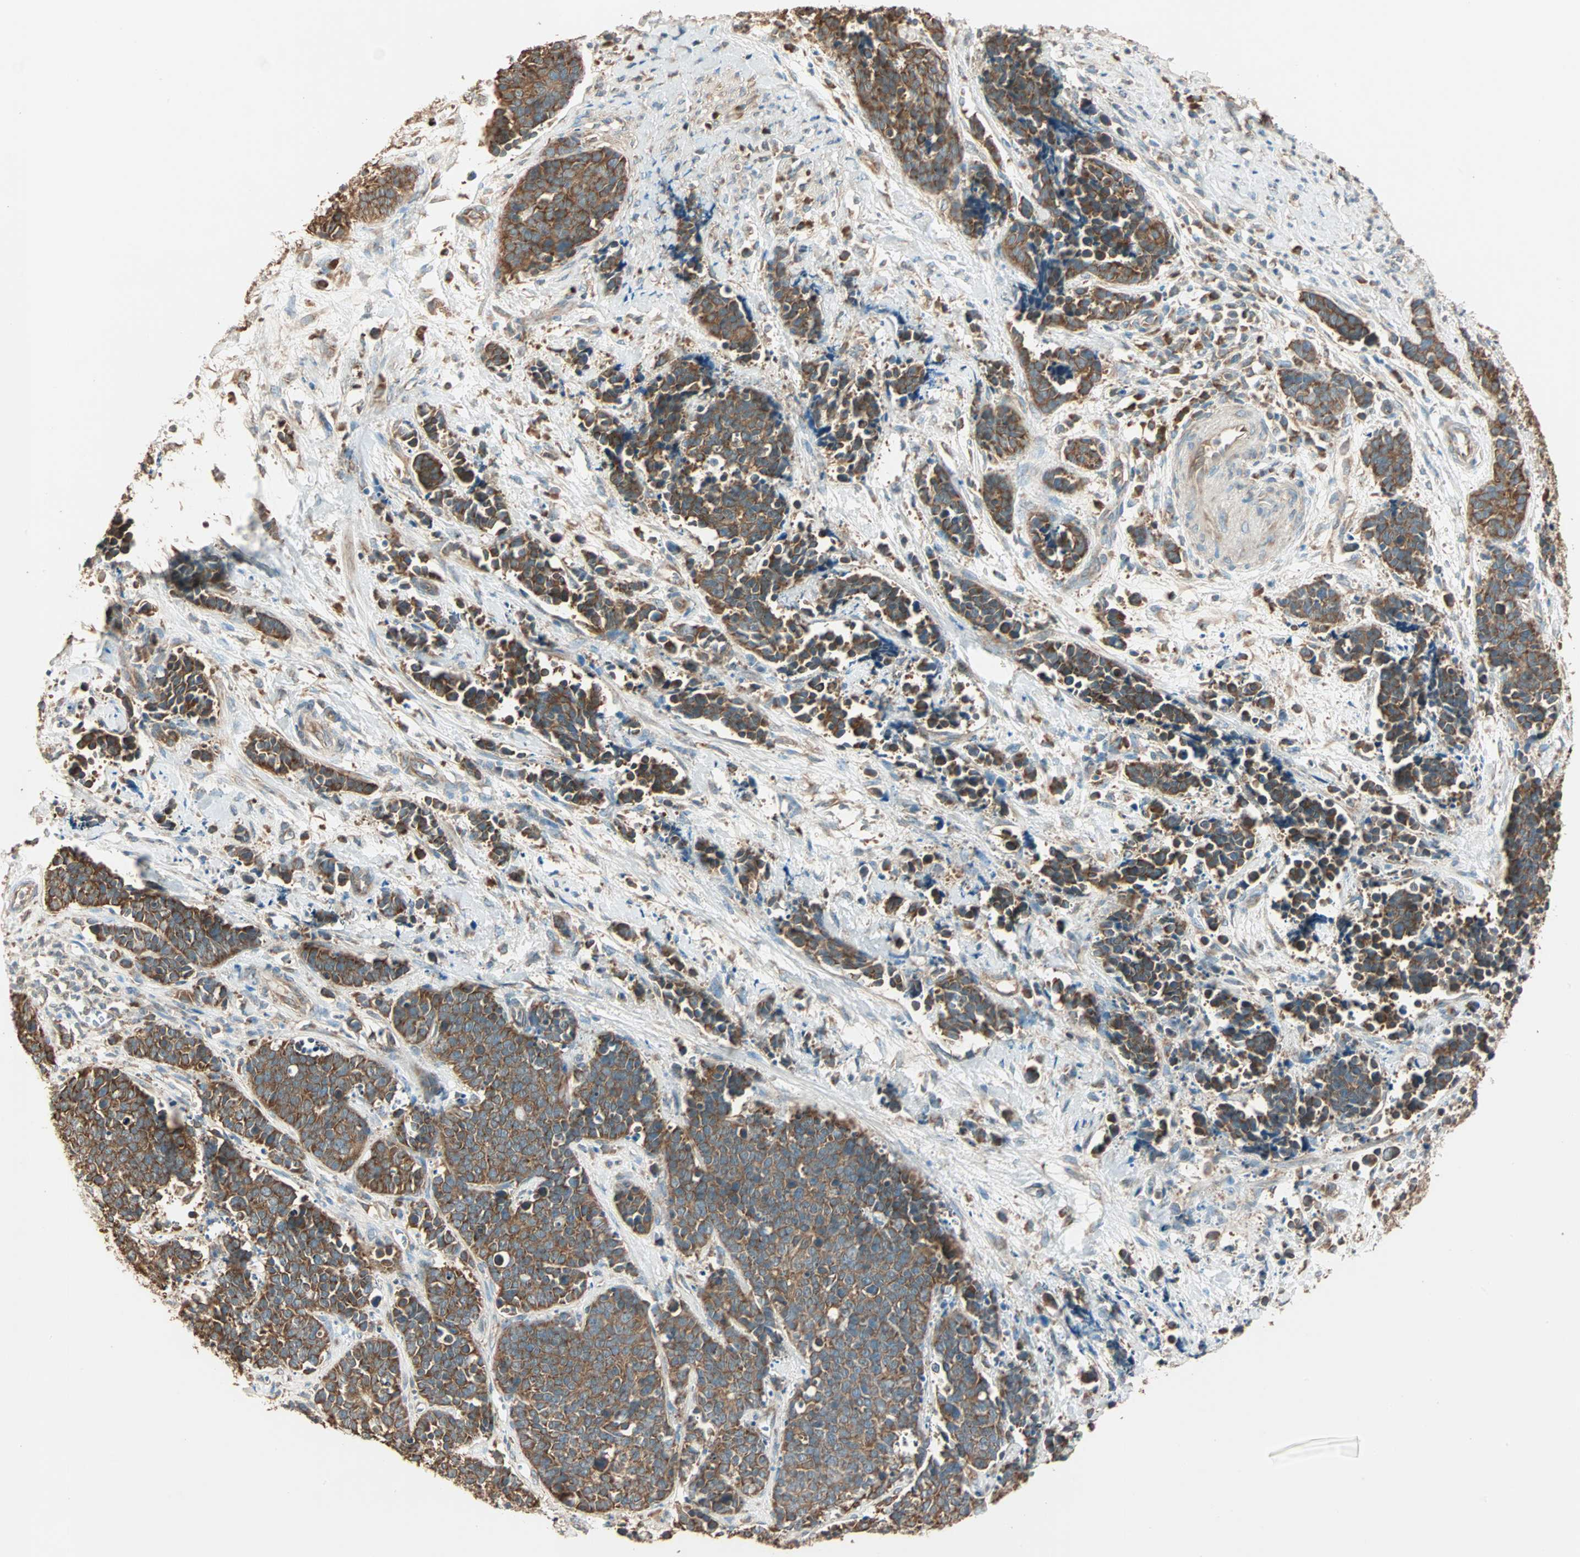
{"staining": {"intensity": "strong", "quantity": ">75%", "location": "cytoplasmic/membranous"}, "tissue": "cervical cancer", "cell_type": "Tumor cells", "image_type": "cancer", "snomed": [{"axis": "morphology", "description": "Squamous cell carcinoma, NOS"}, {"axis": "topography", "description": "Cervix"}], "caption": "Immunohistochemical staining of human cervical cancer (squamous cell carcinoma) shows strong cytoplasmic/membranous protein staining in approximately >75% of tumor cells.", "gene": "EIF4G2", "patient": {"sex": "female", "age": 35}}